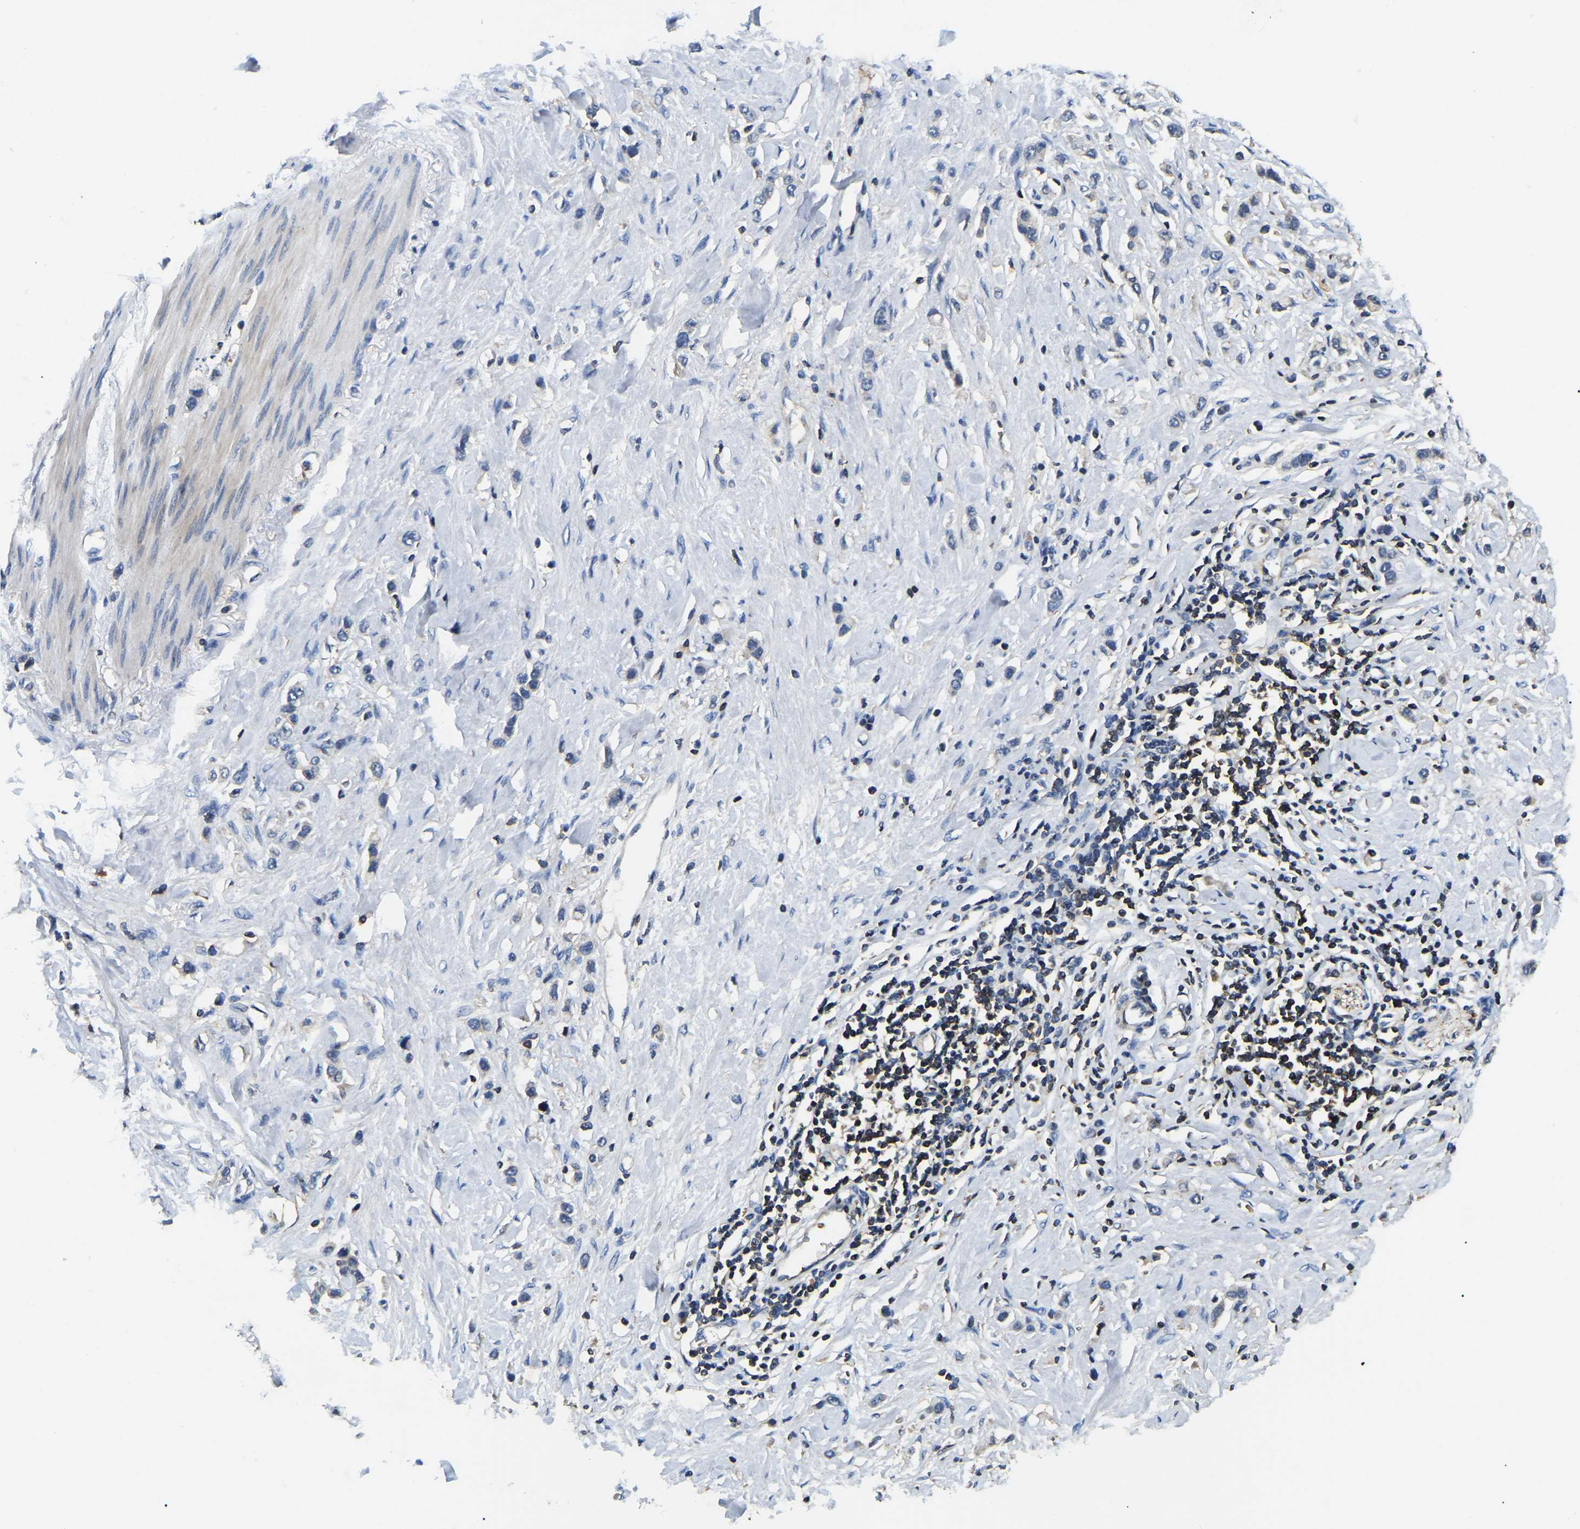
{"staining": {"intensity": "weak", "quantity": "<25%", "location": "cytoplasmic/membranous"}, "tissue": "stomach cancer", "cell_type": "Tumor cells", "image_type": "cancer", "snomed": [{"axis": "morphology", "description": "Adenocarcinoma, NOS"}, {"axis": "topography", "description": "Stomach"}], "caption": "Human stomach adenocarcinoma stained for a protein using IHC reveals no expression in tumor cells.", "gene": "SMPD2", "patient": {"sex": "female", "age": 65}}